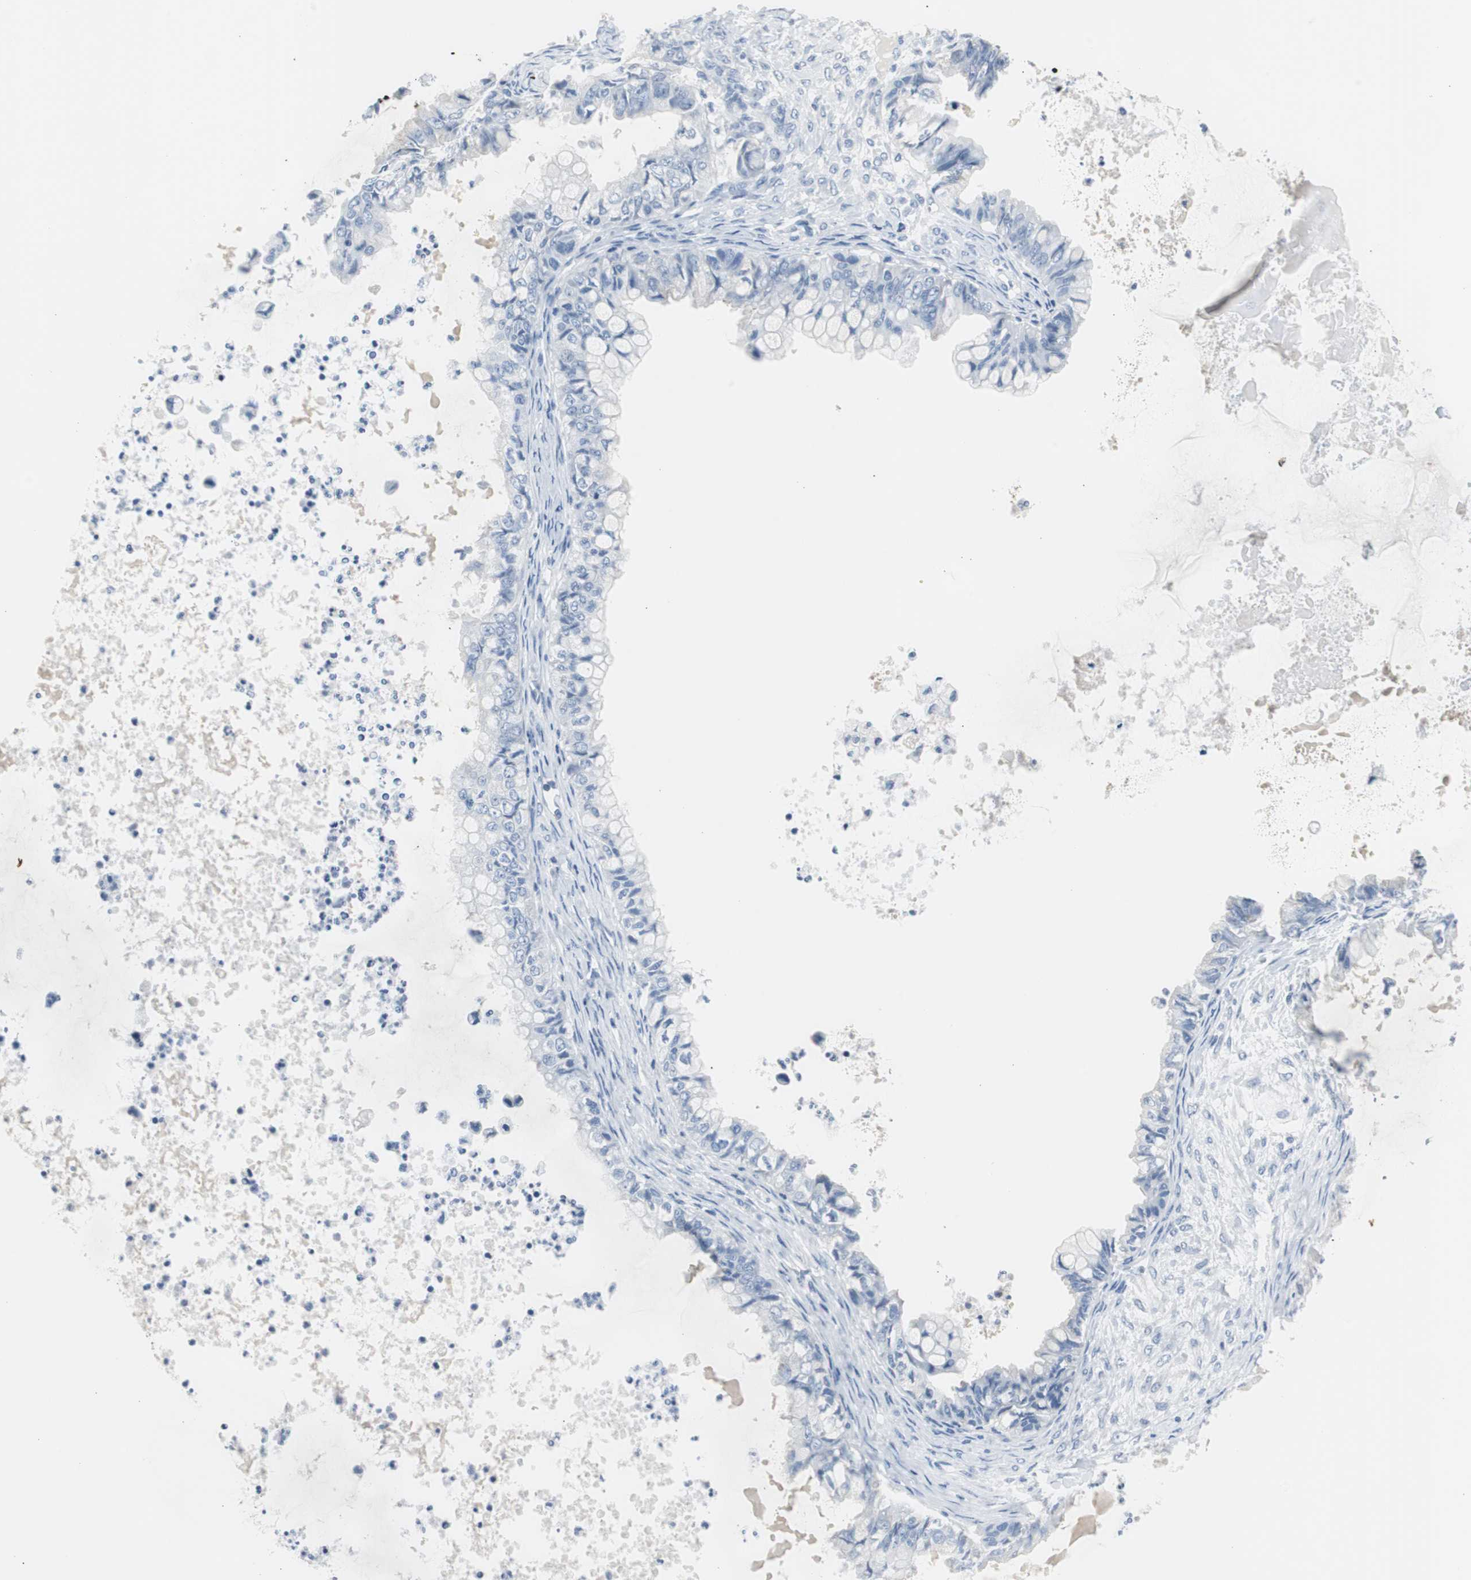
{"staining": {"intensity": "negative", "quantity": "none", "location": "none"}, "tissue": "ovarian cancer", "cell_type": "Tumor cells", "image_type": "cancer", "snomed": [{"axis": "morphology", "description": "Cystadenocarcinoma, mucinous, NOS"}, {"axis": "topography", "description": "Ovary"}], "caption": "Tumor cells are negative for protein expression in human ovarian cancer. Brightfield microscopy of IHC stained with DAB (brown) and hematoxylin (blue), captured at high magnification.", "gene": "S100A7", "patient": {"sex": "female", "age": 80}}